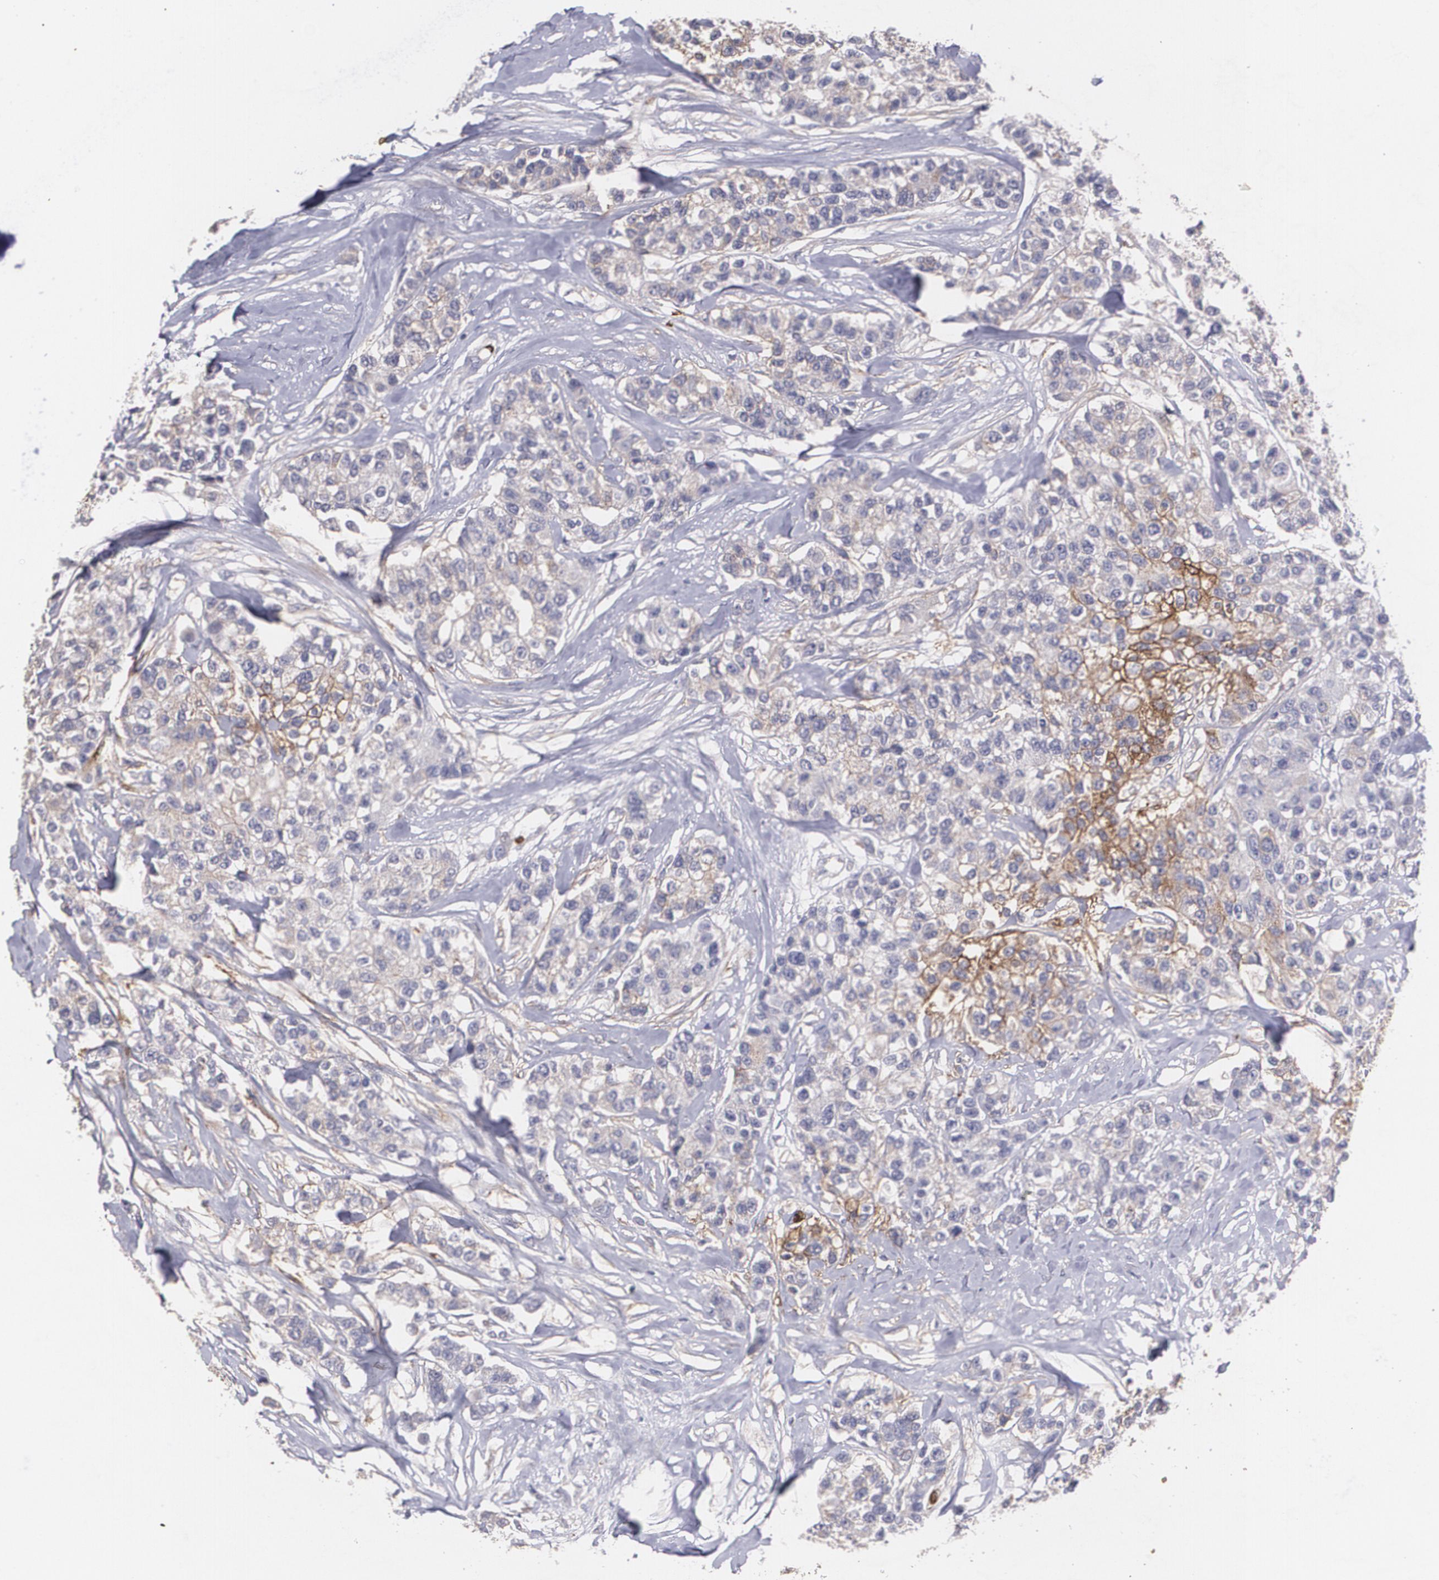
{"staining": {"intensity": "weak", "quantity": ">75%", "location": "cytoplasmic/membranous"}, "tissue": "breast cancer", "cell_type": "Tumor cells", "image_type": "cancer", "snomed": [{"axis": "morphology", "description": "Duct carcinoma"}, {"axis": "topography", "description": "Breast"}], "caption": "Brown immunohistochemical staining in human breast cancer demonstrates weak cytoplasmic/membranous positivity in about >75% of tumor cells.", "gene": "SLC2A1", "patient": {"sex": "female", "age": 51}}